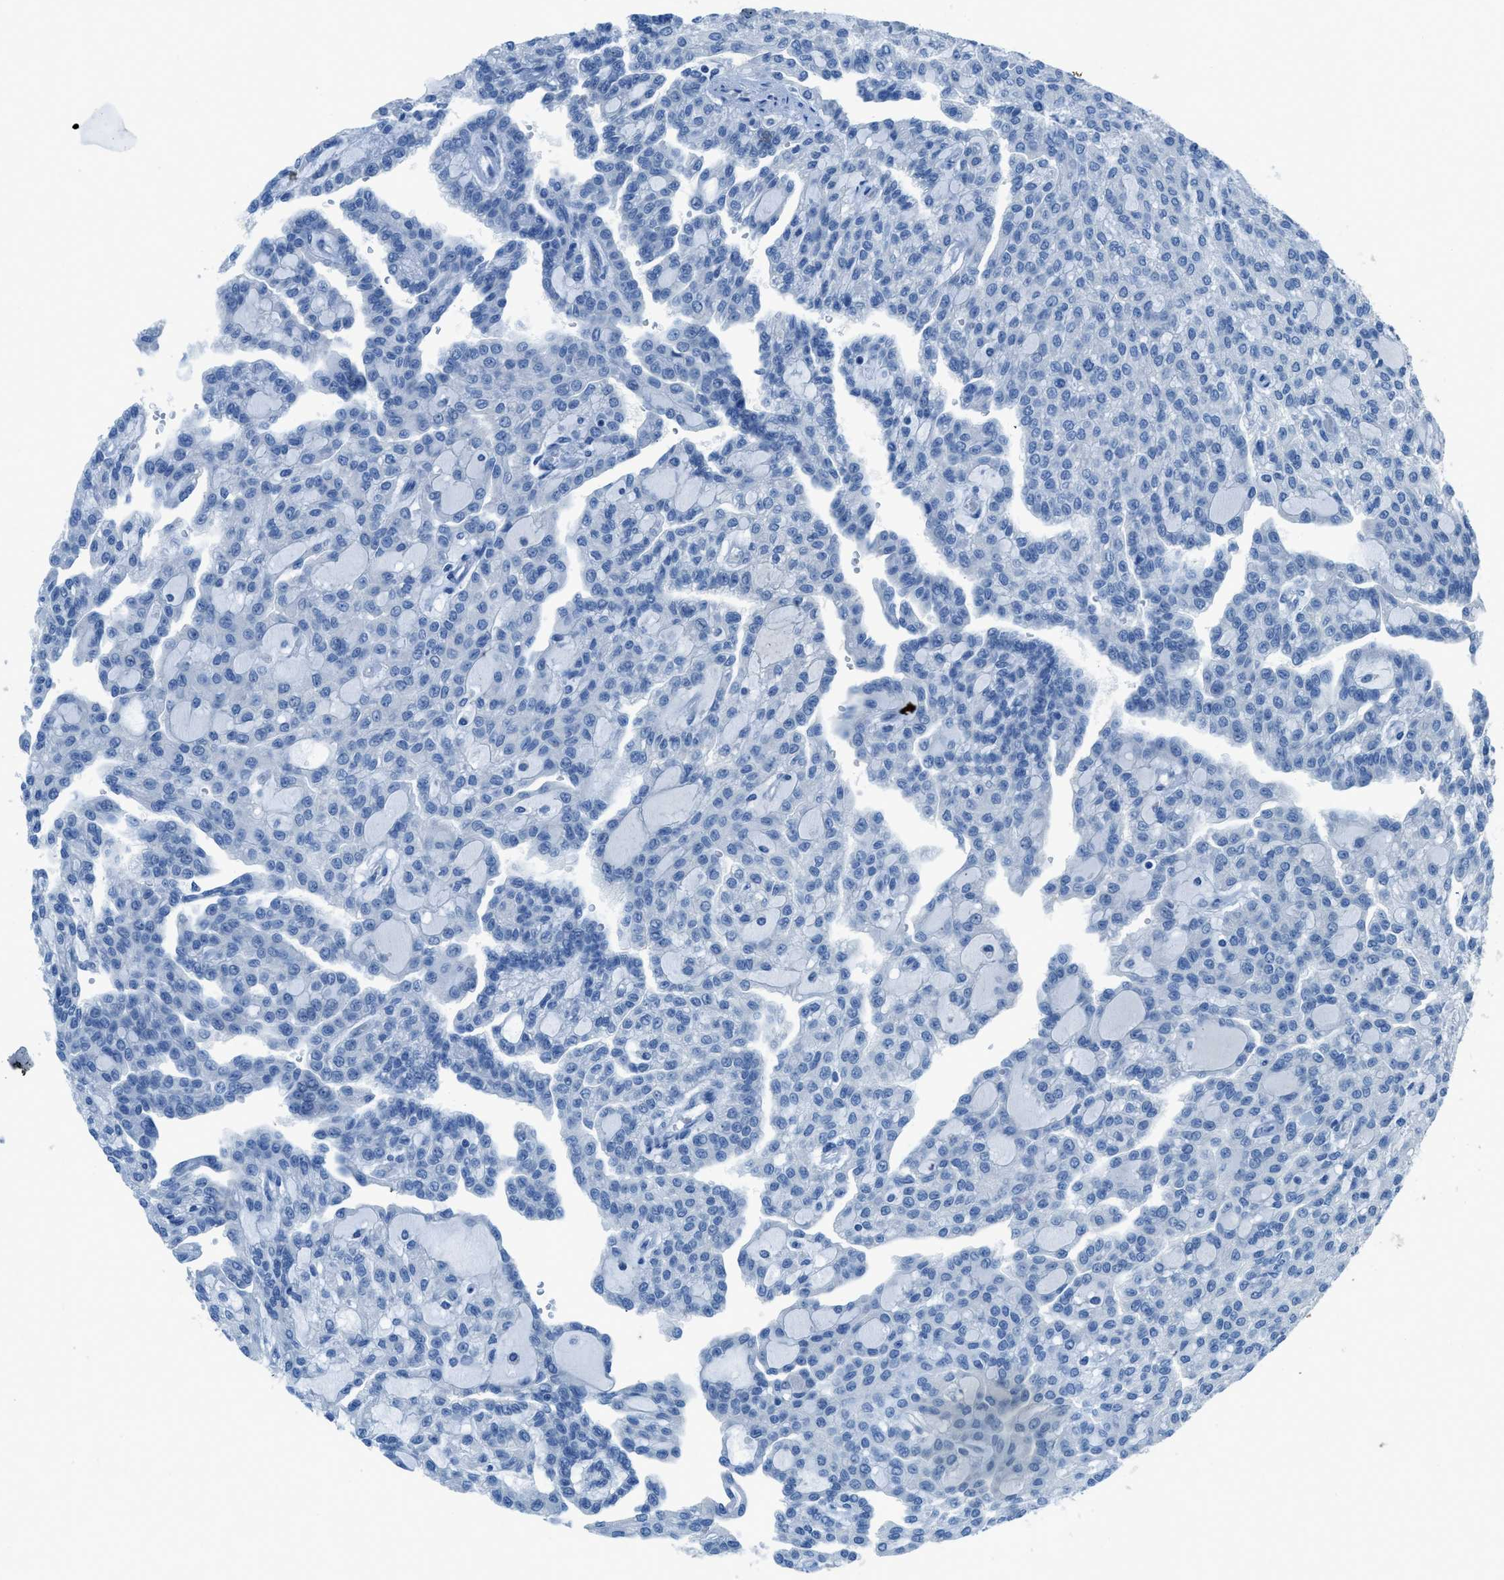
{"staining": {"intensity": "negative", "quantity": "none", "location": "none"}, "tissue": "renal cancer", "cell_type": "Tumor cells", "image_type": "cancer", "snomed": [{"axis": "morphology", "description": "Adenocarcinoma, NOS"}, {"axis": "topography", "description": "Kidney"}], "caption": "High magnification brightfield microscopy of renal cancer stained with DAB (brown) and counterstained with hematoxylin (blue): tumor cells show no significant staining.", "gene": "ACAN", "patient": {"sex": "male", "age": 63}}